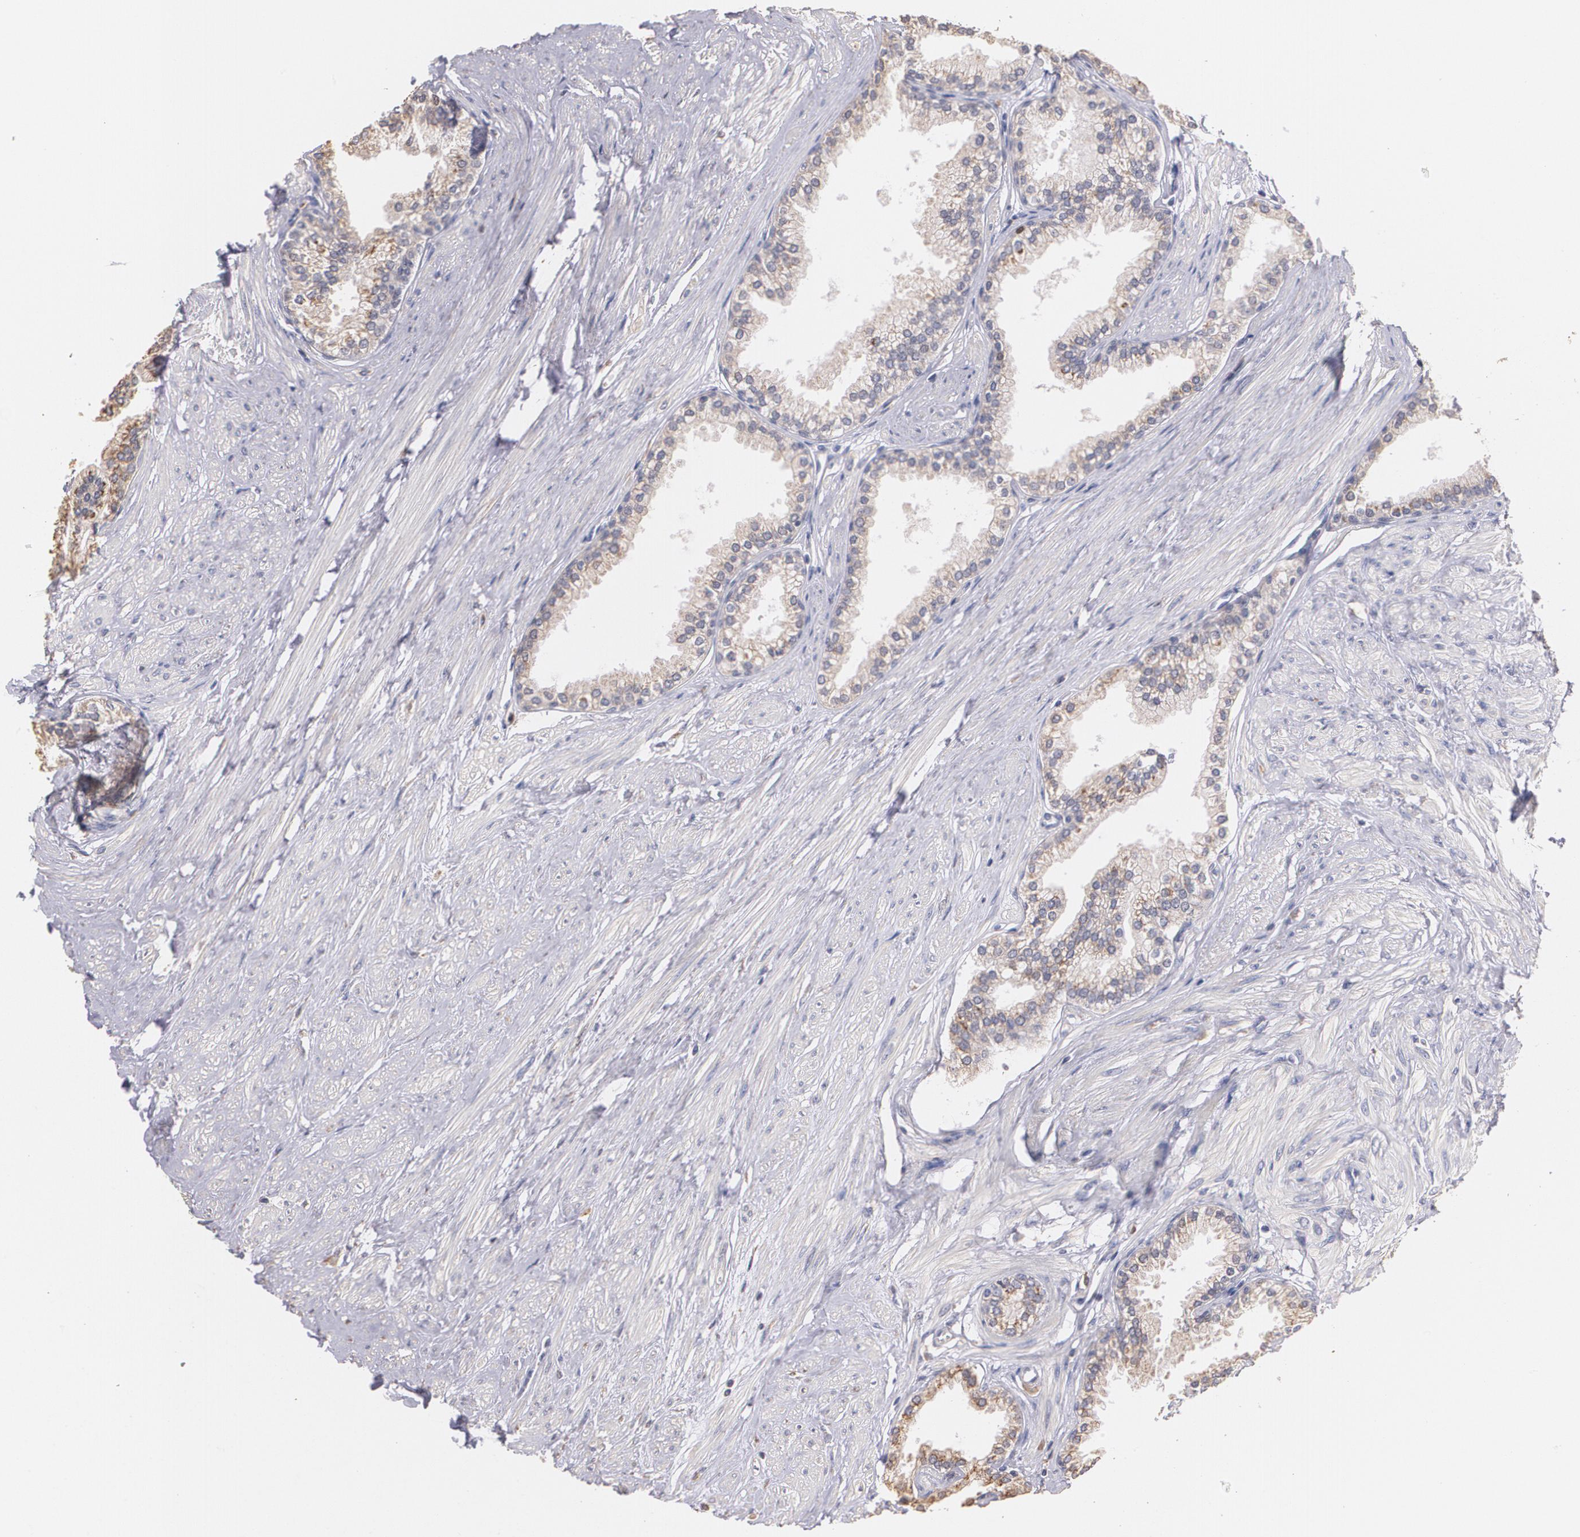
{"staining": {"intensity": "moderate", "quantity": ">75%", "location": "cytoplasmic/membranous"}, "tissue": "prostate", "cell_type": "Glandular cells", "image_type": "normal", "snomed": [{"axis": "morphology", "description": "Normal tissue, NOS"}, {"axis": "topography", "description": "Prostate"}], "caption": "Immunohistochemical staining of unremarkable prostate exhibits medium levels of moderate cytoplasmic/membranous staining in approximately >75% of glandular cells. Using DAB (3,3'-diaminobenzidine) (brown) and hematoxylin (blue) stains, captured at high magnification using brightfield microscopy.", "gene": "ATF3", "patient": {"sex": "male", "age": 64}}